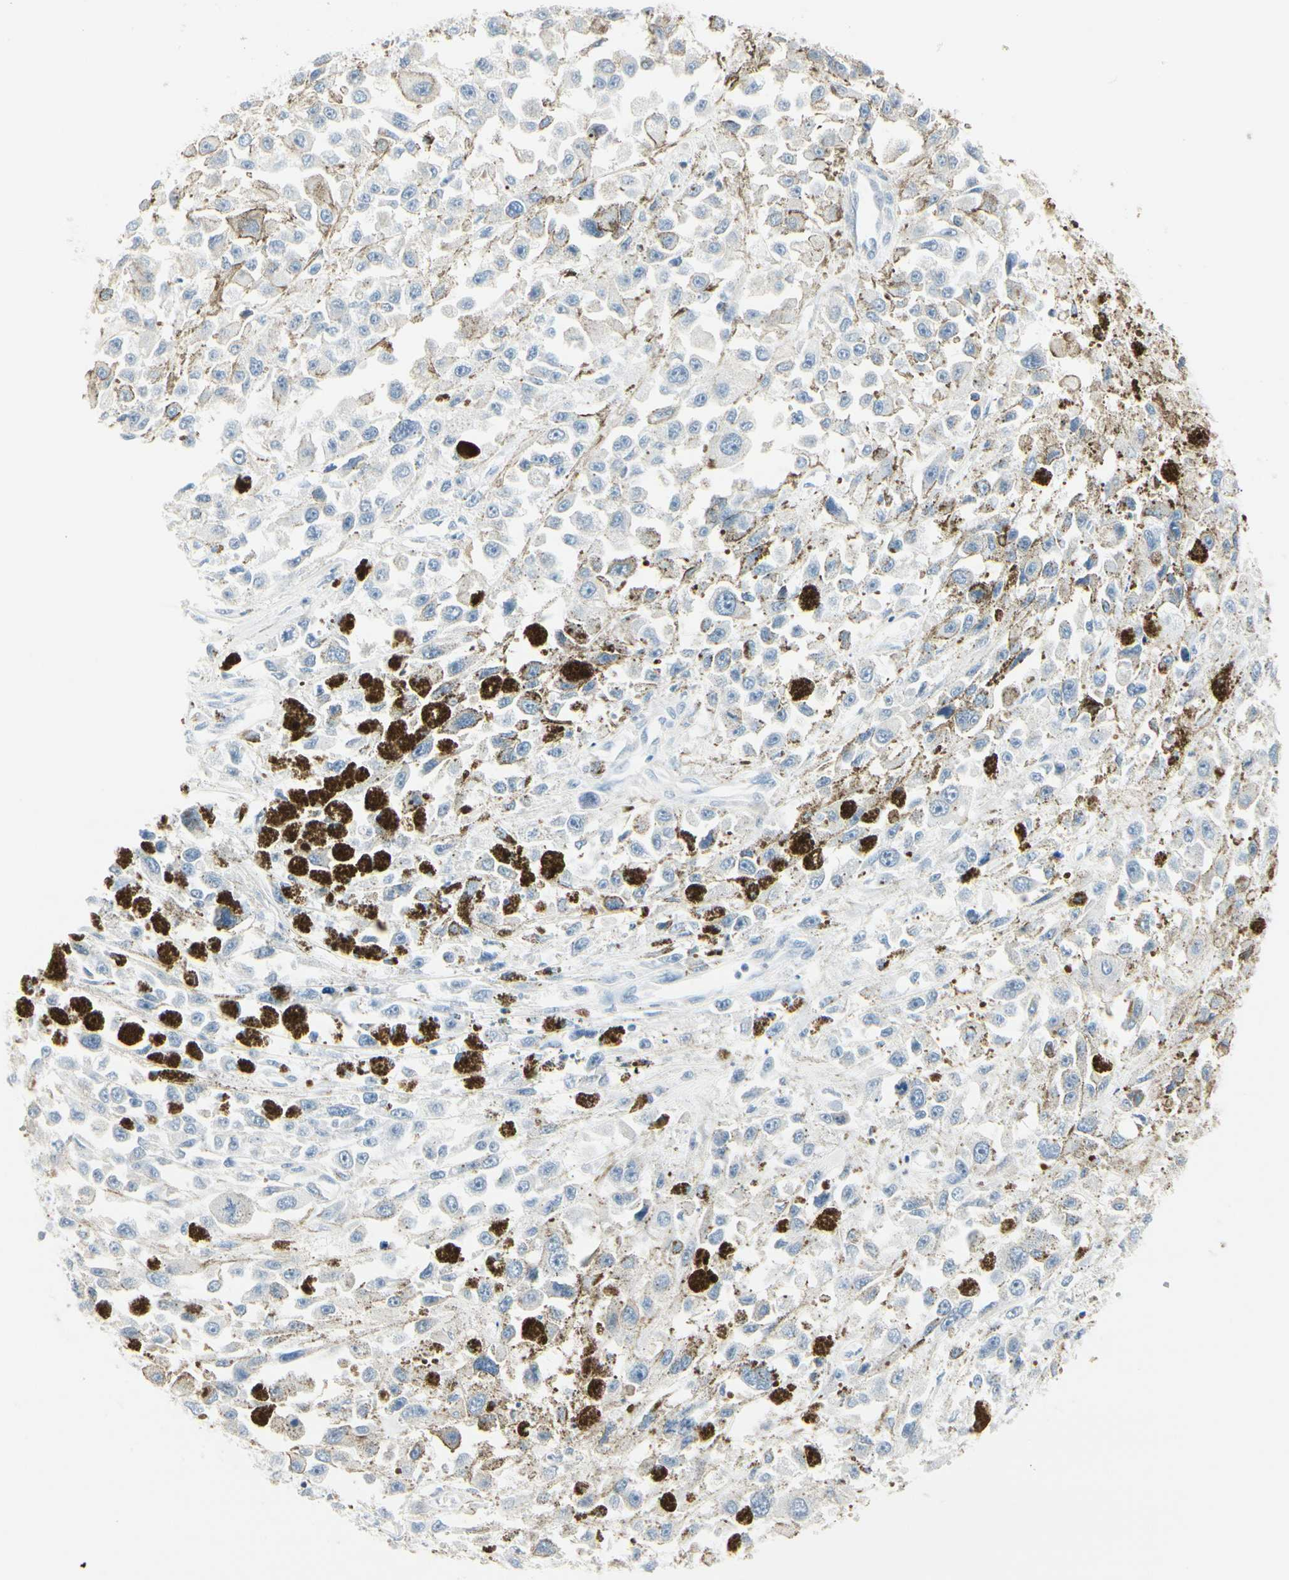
{"staining": {"intensity": "negative", "quantity": "none", "location": "none"}, "tissue": "melanoma", "cell_type": "Tumor cells", "image_type": "cancer", "snomed": [{"axis": "morphology", "description": "Malignant melanoma, Metastatic site"}, {"axis": "topography", "description": "Lymph node"}], "caption": "This is a micrograph of immunohistochemistry (IHC) staining of malignant melanoma (metastatic site), which shows no expression in tumor cells.", "gene": "CDHR5", "patient": {"sex": "male", "age": 59}}